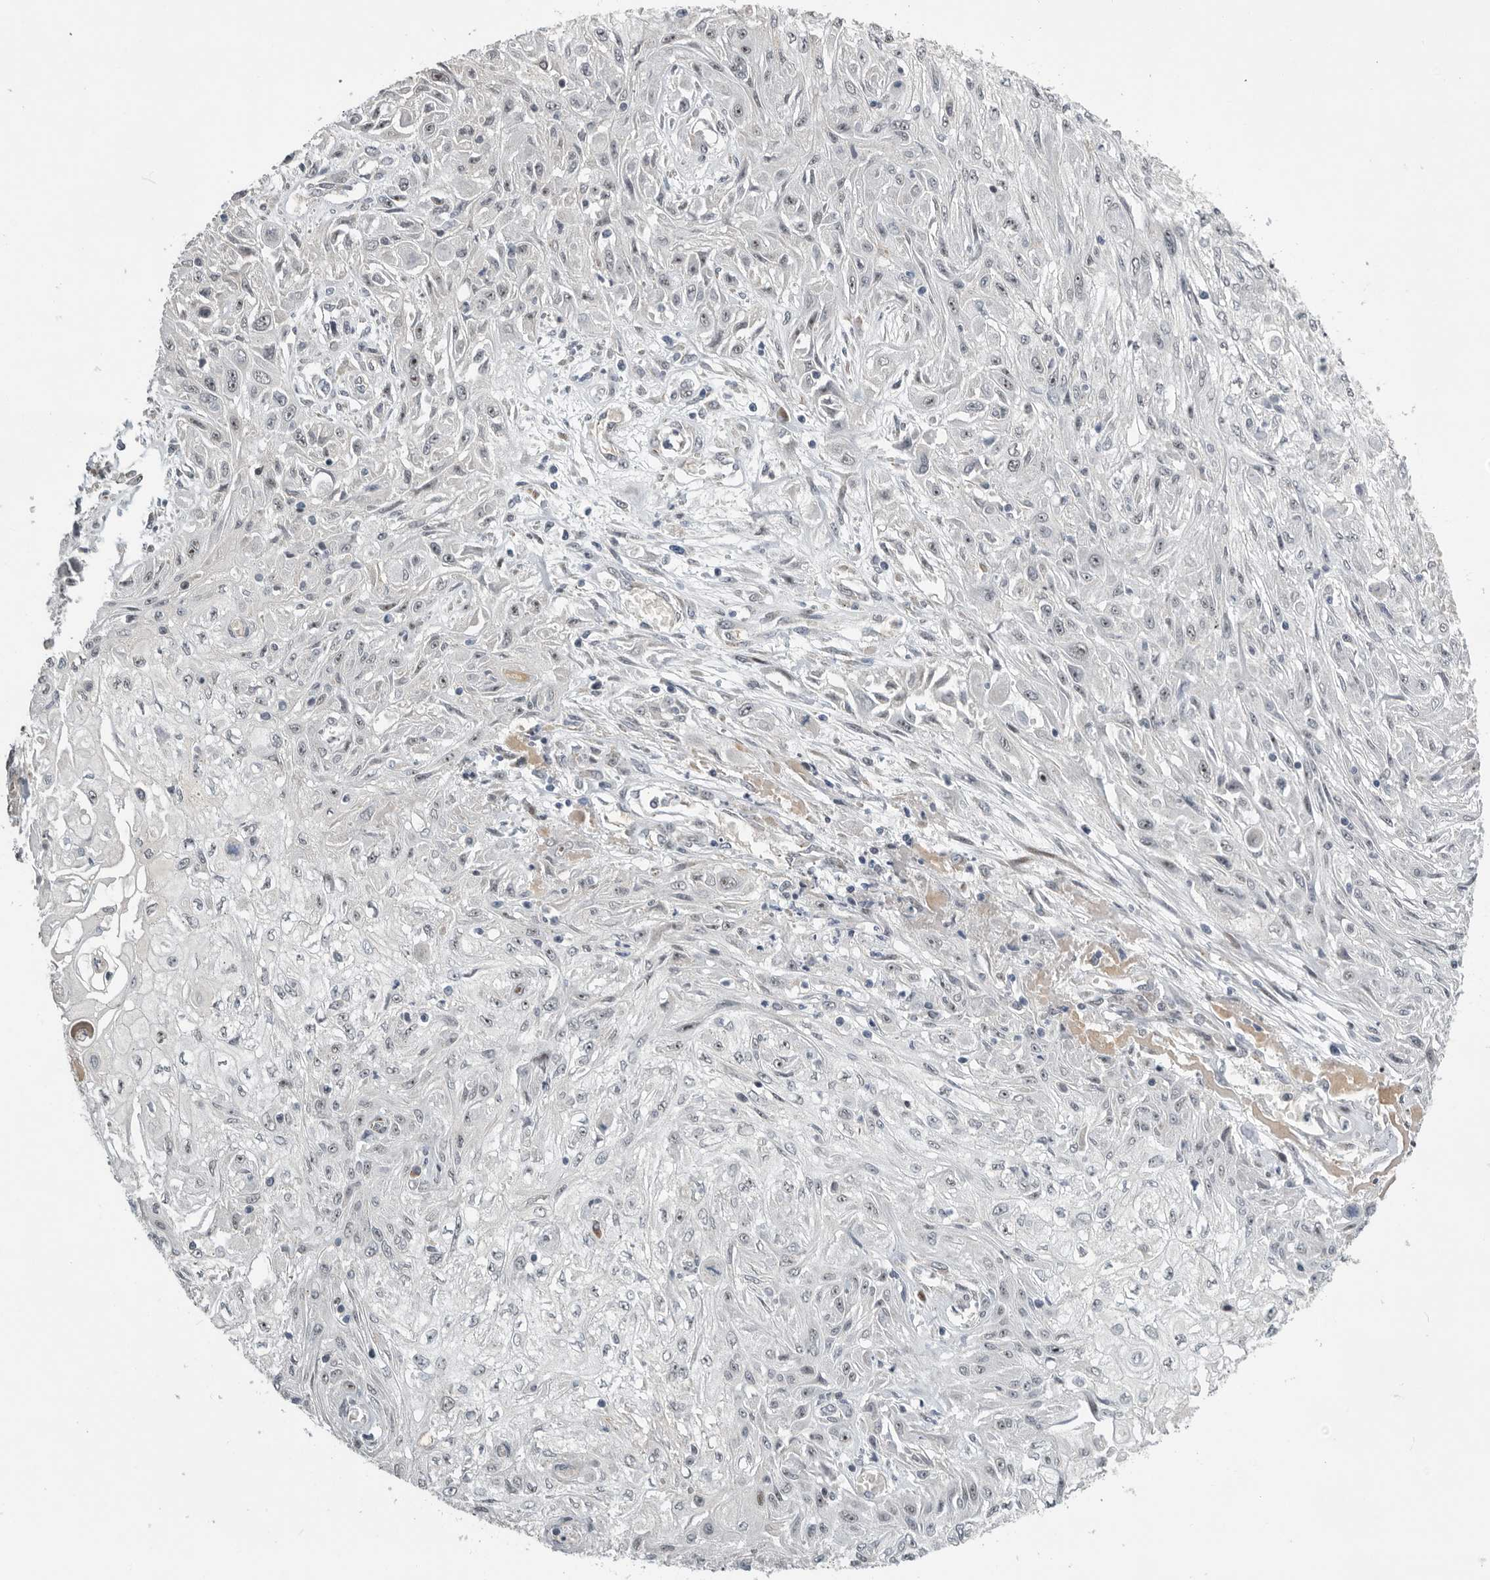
{"staining": {"intensity": "negative", "quantity": "none", "location": "none"}, "tissue": "skin cancer", "cell_type": "Tumor cells", "image_type": "cancer", "snomed": [{"axis": "morphology", "description": "Squamous cell carcinoma, NOS"}, {"axis": "morphology", "description": "Squamous cell carcinoma, metastatic, NOS"}, {"axis": "topography", "description": "Skin"}, {"axis": "topography", "description": "Lymph node"}], "caption": "Immunohistochemical staining of human metastatic squamous cell carcinoma (skin) displays no significant staining in tumor cells.", "gene": "PCMTD1", "patient": {"sex": "male", "age": 75}}